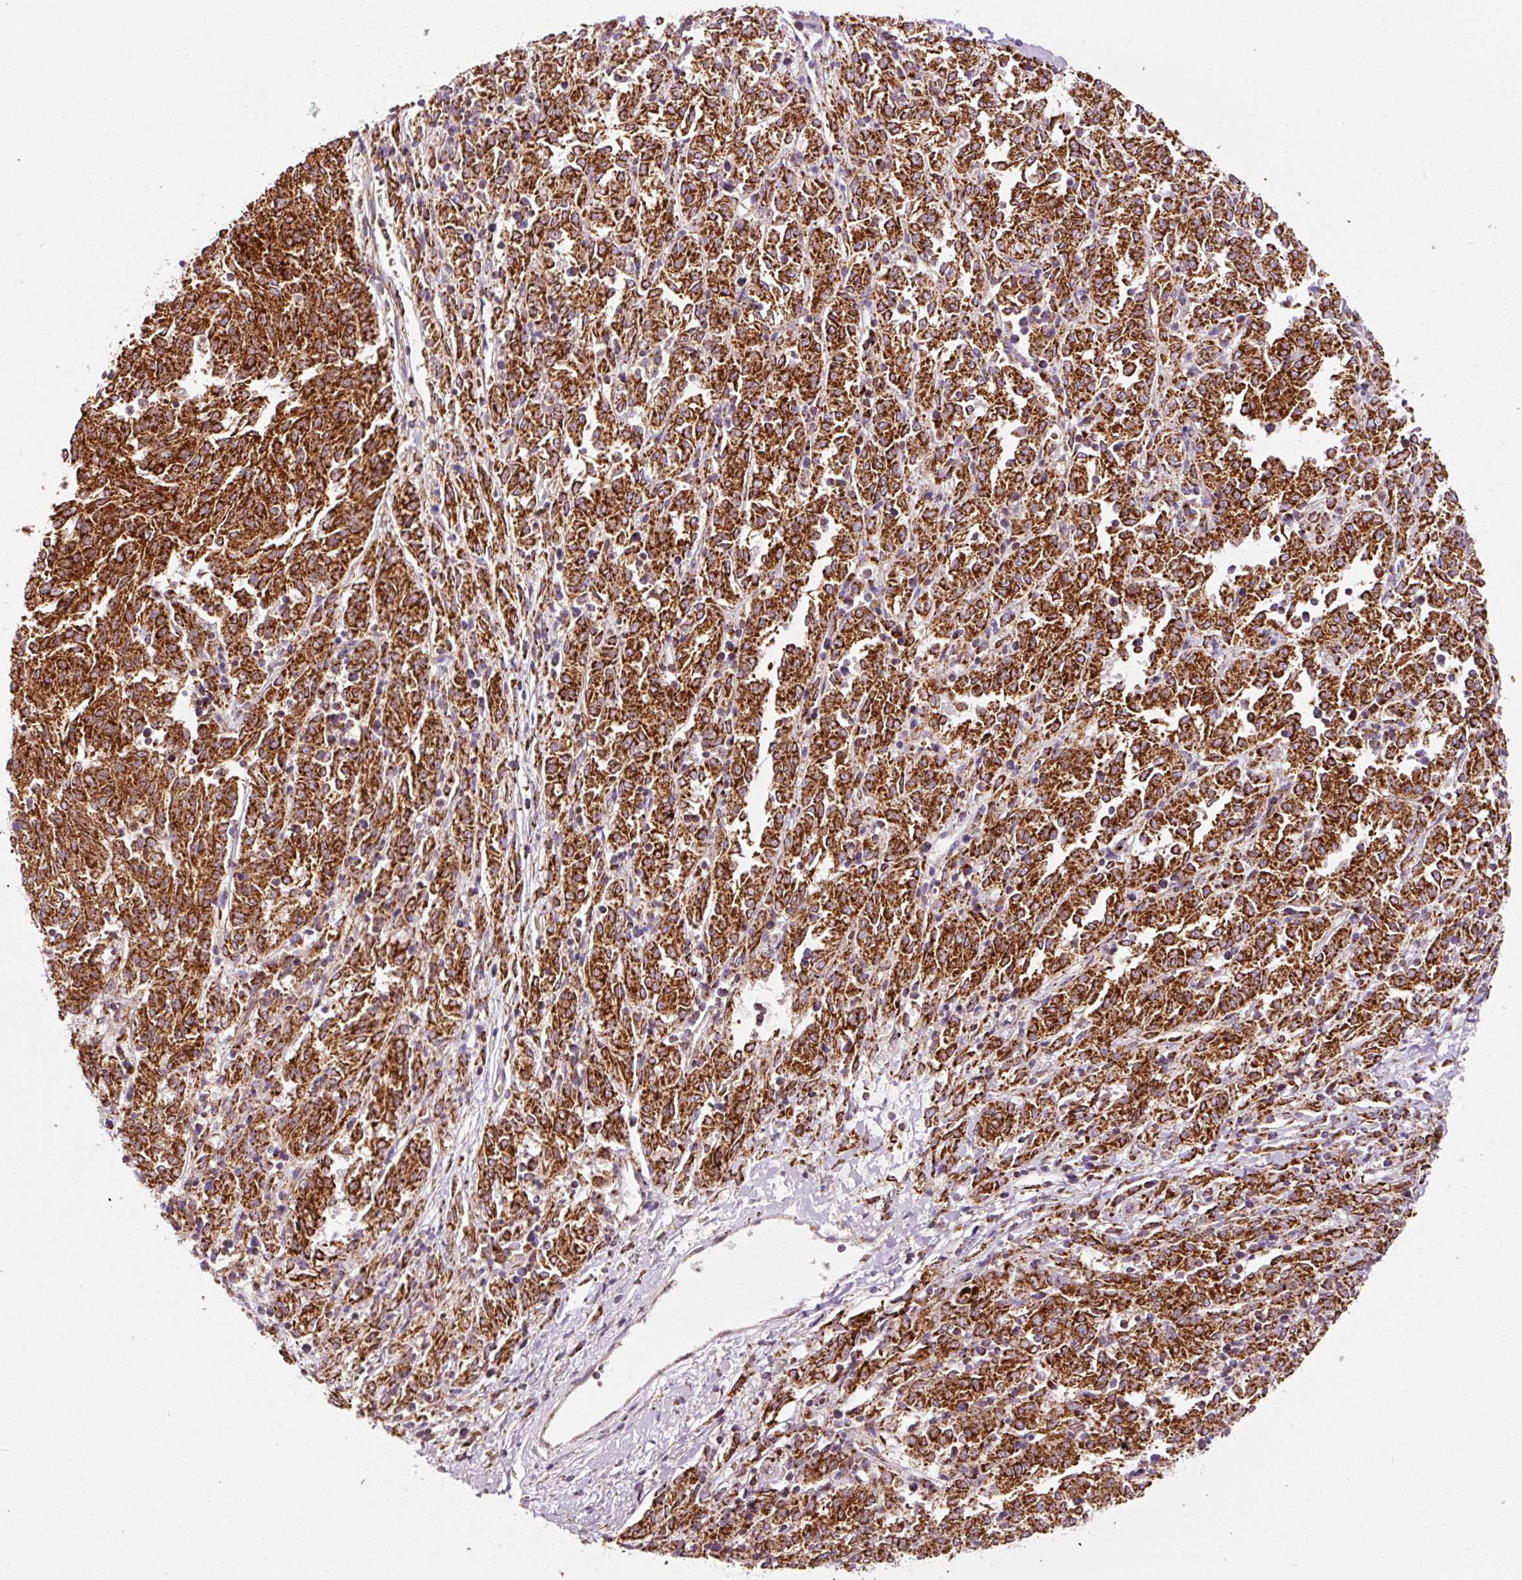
{"staining": {"intensity": "strong", "quantity": ">75%", "location": "cytoplasmic/membranous"}, "tissue": "melanoma", "cell_type": "Tumor cells", "image_type": "cancer", "snomed": [{"axis": "morphology", "description": "Malignant melanoma, NOS"}, {"axis": "topography", "description": "Skin"}], "caption": "Protein staining reveals strong cytoplasmic/membranous staining in about >75% of tumor cells in melanoma. (DAB = brown stain, brightfield microscopy at high magnification).", "gene": "NDUFB4", "patient": {"sex": "female", "age": 72}}